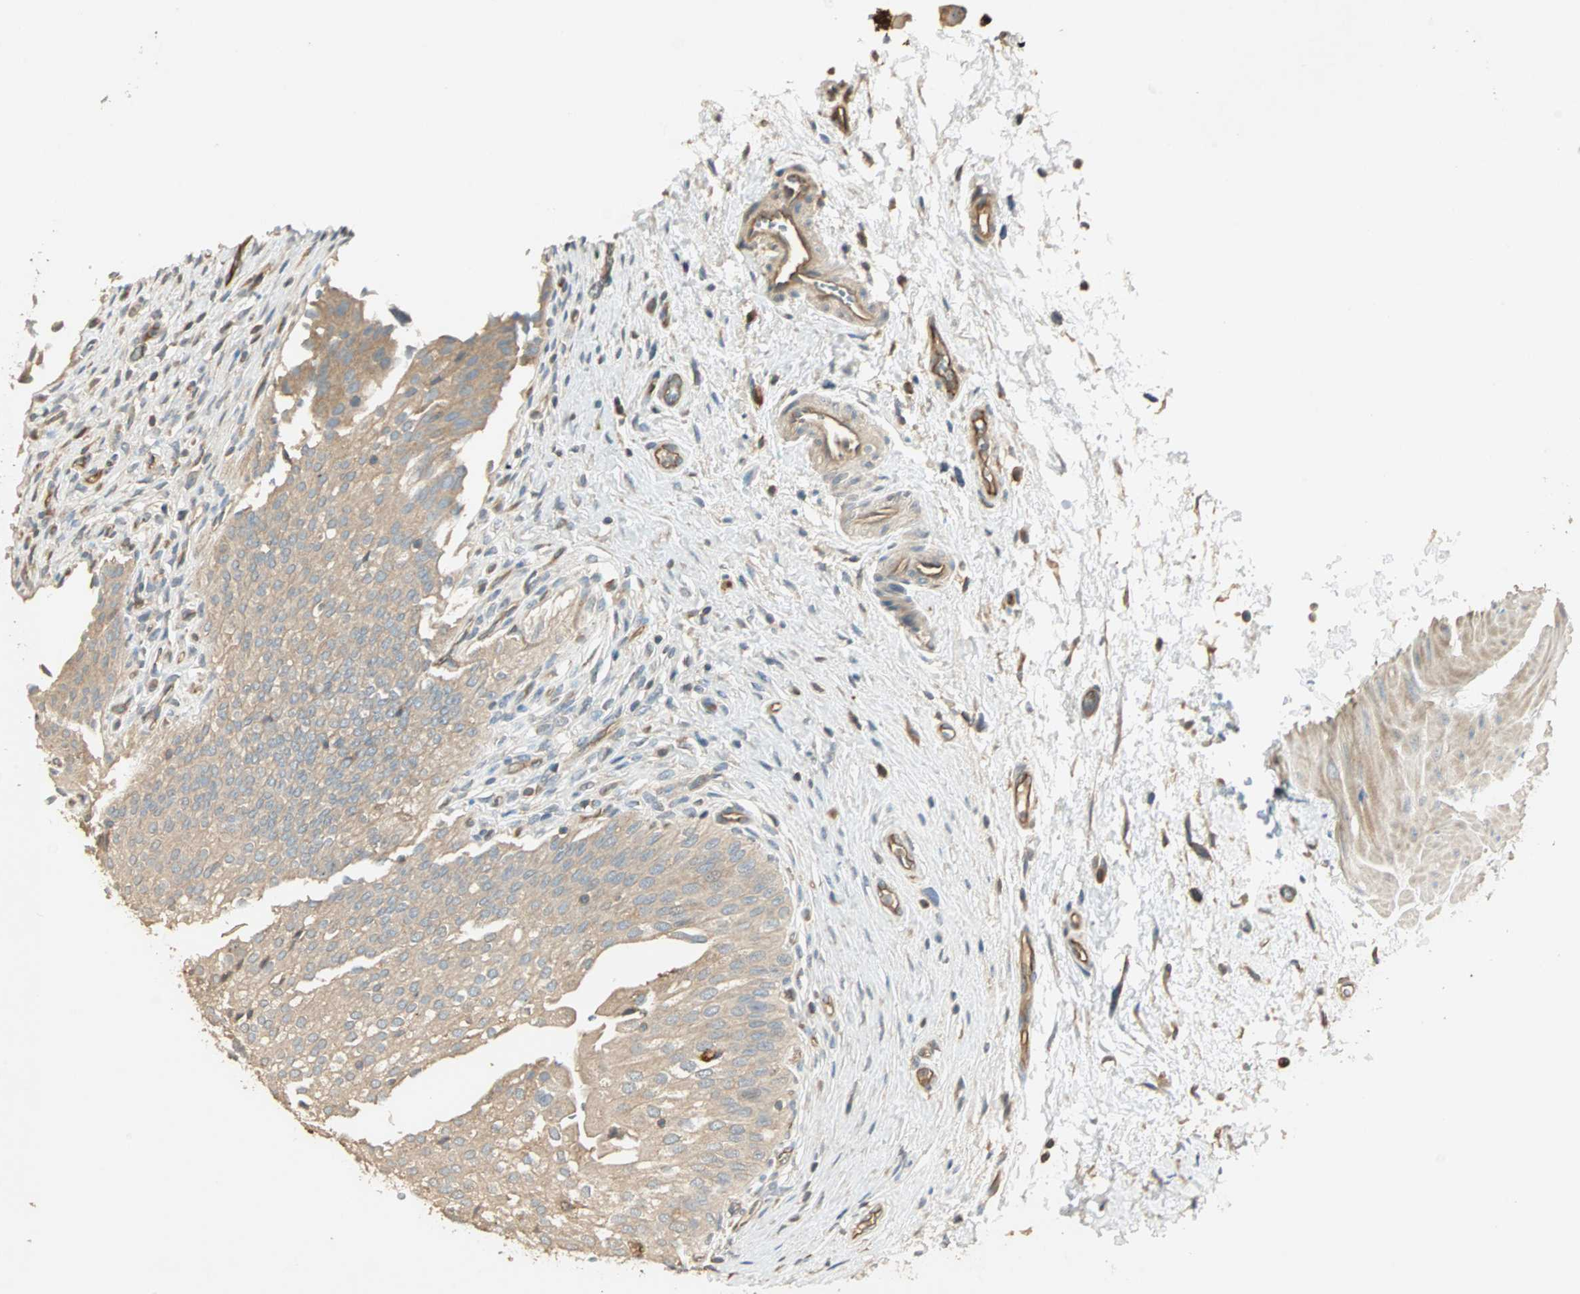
{"staining": {"intensity": "moderate", "quantity": ">75%", "location": "cytoplasmic/membranous"}, "tissue": "urinary bladder", "cell_type": "Urothelial cells", "image_type": "normal", "snomed": [{"axis": "morphology", "description": "Normal tissue, NOS"}, {"axis": "morphology", "description": "Urothelial carcinoma, High grade"}, {"axis": "topography", "description": "Urinary bladder"}], "caption": "A micrograph of human urinary bladder stained for a protein demonstrates moderate cytoplasmic/membranous brown staining in urothelial cells. The staining is performed using DAB brown chromogen to label protein expression. The nuclei are counter-stained blue using hematoxylin.", "gene": "GALK1", "patient": {"sex": "male", "age": 46}}